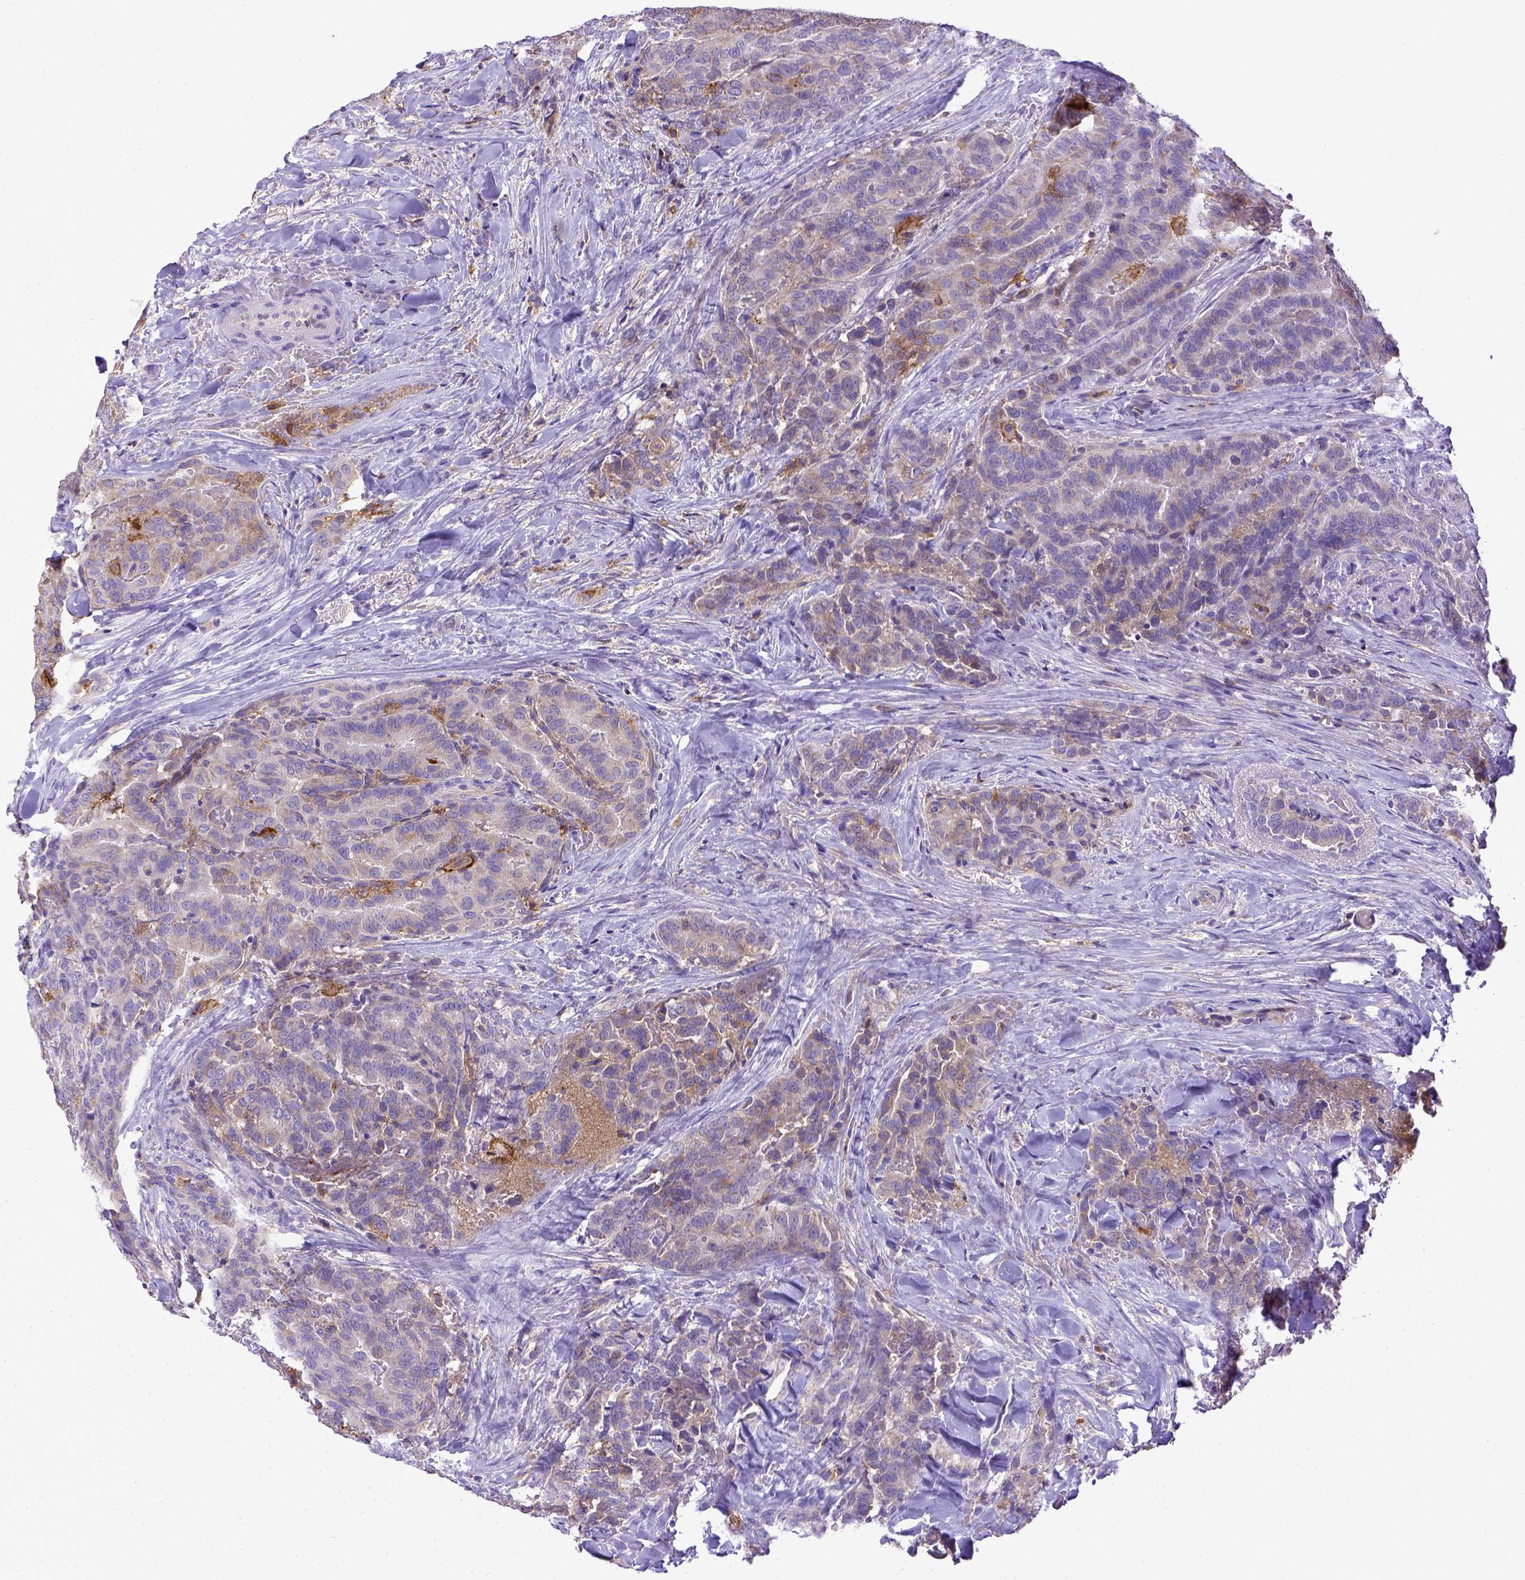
{"staining": {"intensity": "weak", "quantity": "25%-75%", "location": "cytoplasmic/membranous"}, "tissue": "thyroid cancer", "cell_type": "Tumor cells", "image_type": "cancer", "snomed": [{"axis": "morphology", "description": "Papillary adenocarcinoma, NOS"}, {"axis": "topography", "description": "Thyroid gland"}], "caption": "Immunohistochemical staining of human papillary adenocarcinoma (thyroid) exhibits low levels of weak cytoplasmic/membranous protein positivity in approximately 25%-75% of tumor cells.", "gene": "CD40", "patient": {"sex": "male", "age": 61}}